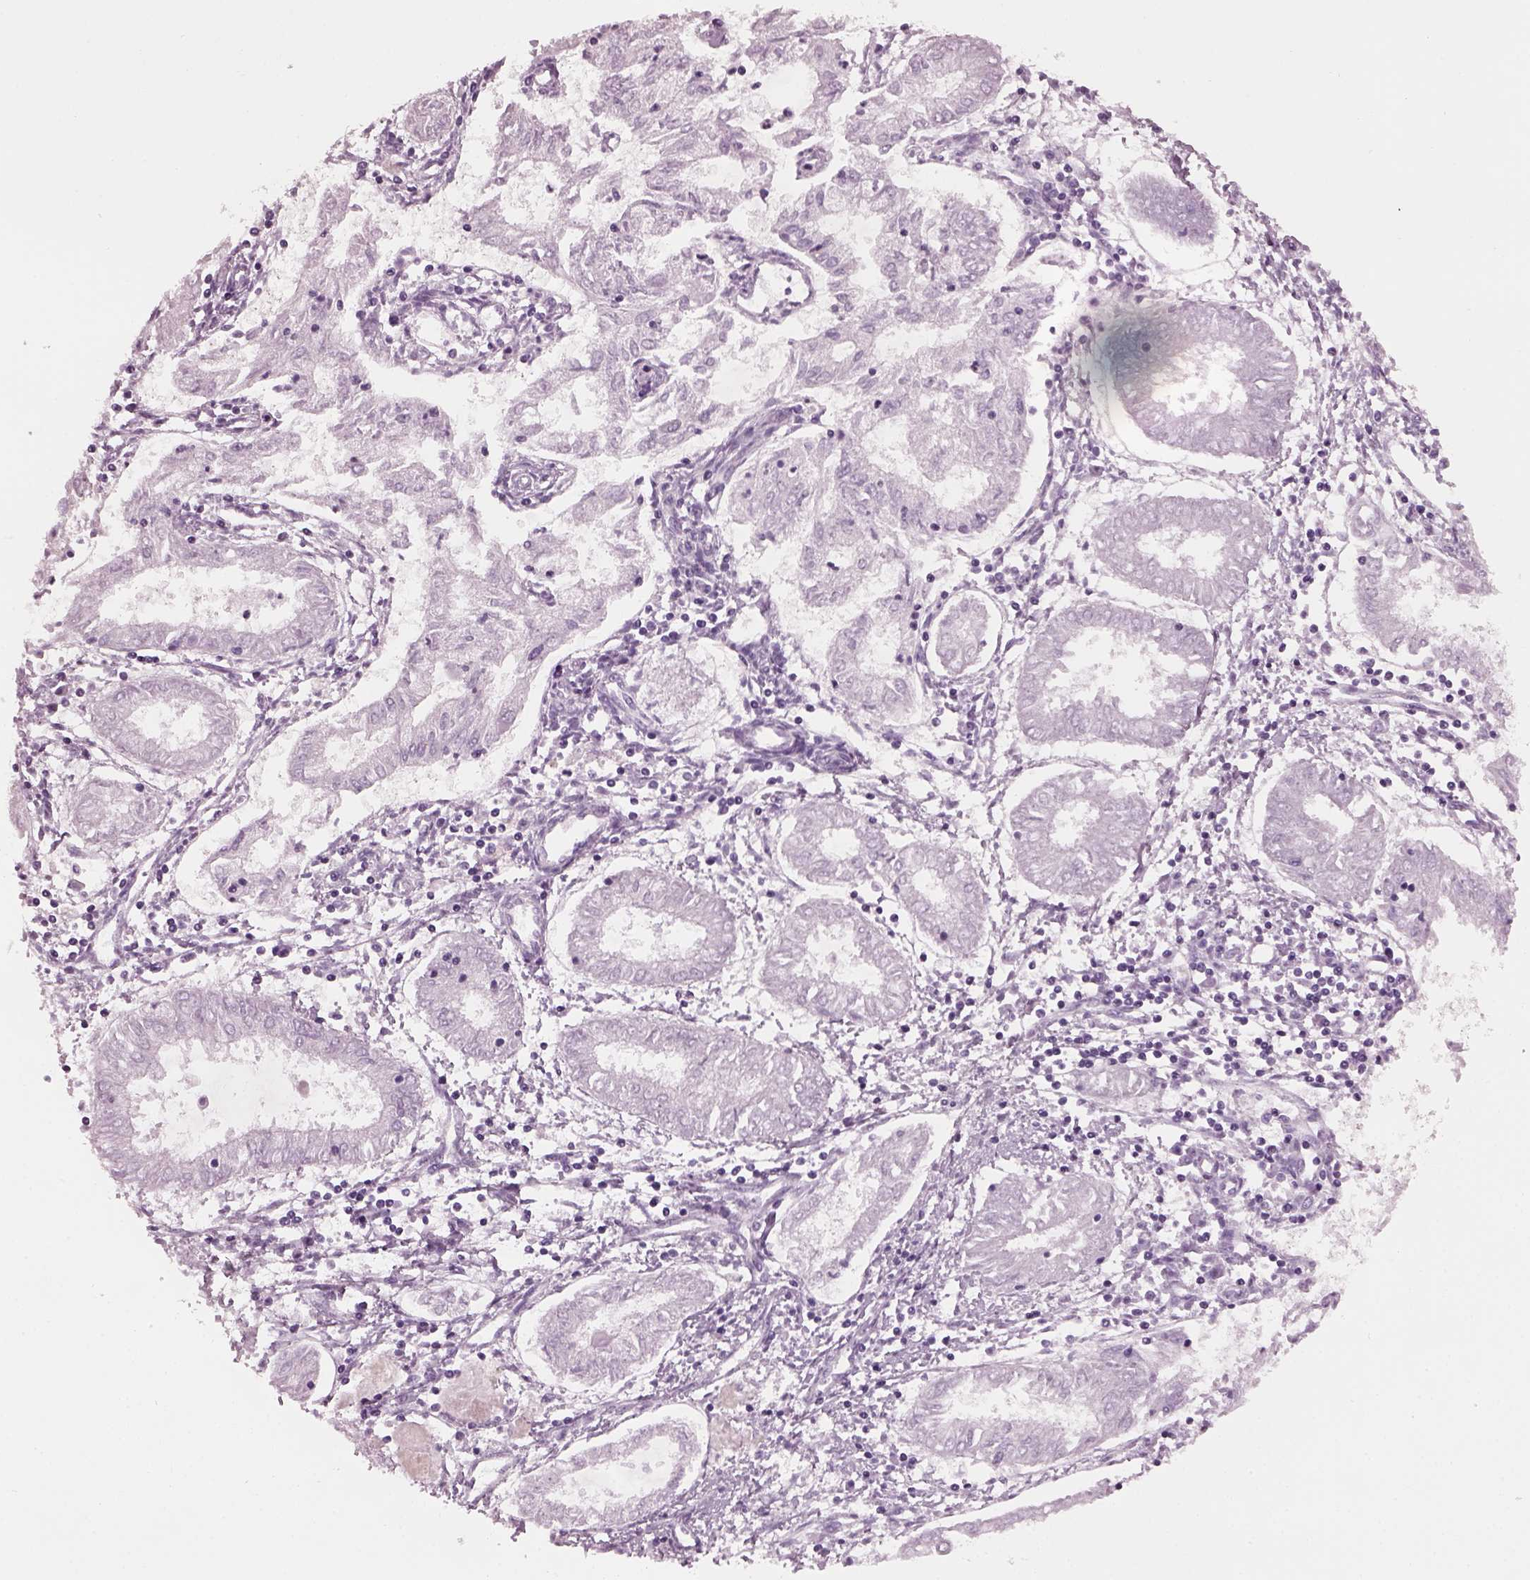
{"staining": {"intensity": "negative", "quantity": "none", "location": "none"}, "tissue": "endometrial cancer", "cell_type": "Tumor cells", "image_type": "cancer", "snomed": [{"axis": "morphology", "description": "Adenocarcinoma, NOS"}, {"axis": "topography", "description": "Endometrium"}], "caption": "This is an IHC micrograph of human endometrial cancer. There is no staining in tumor cells.", "gene": "PDC", "patient": {"sex": "female", "age": 68}}